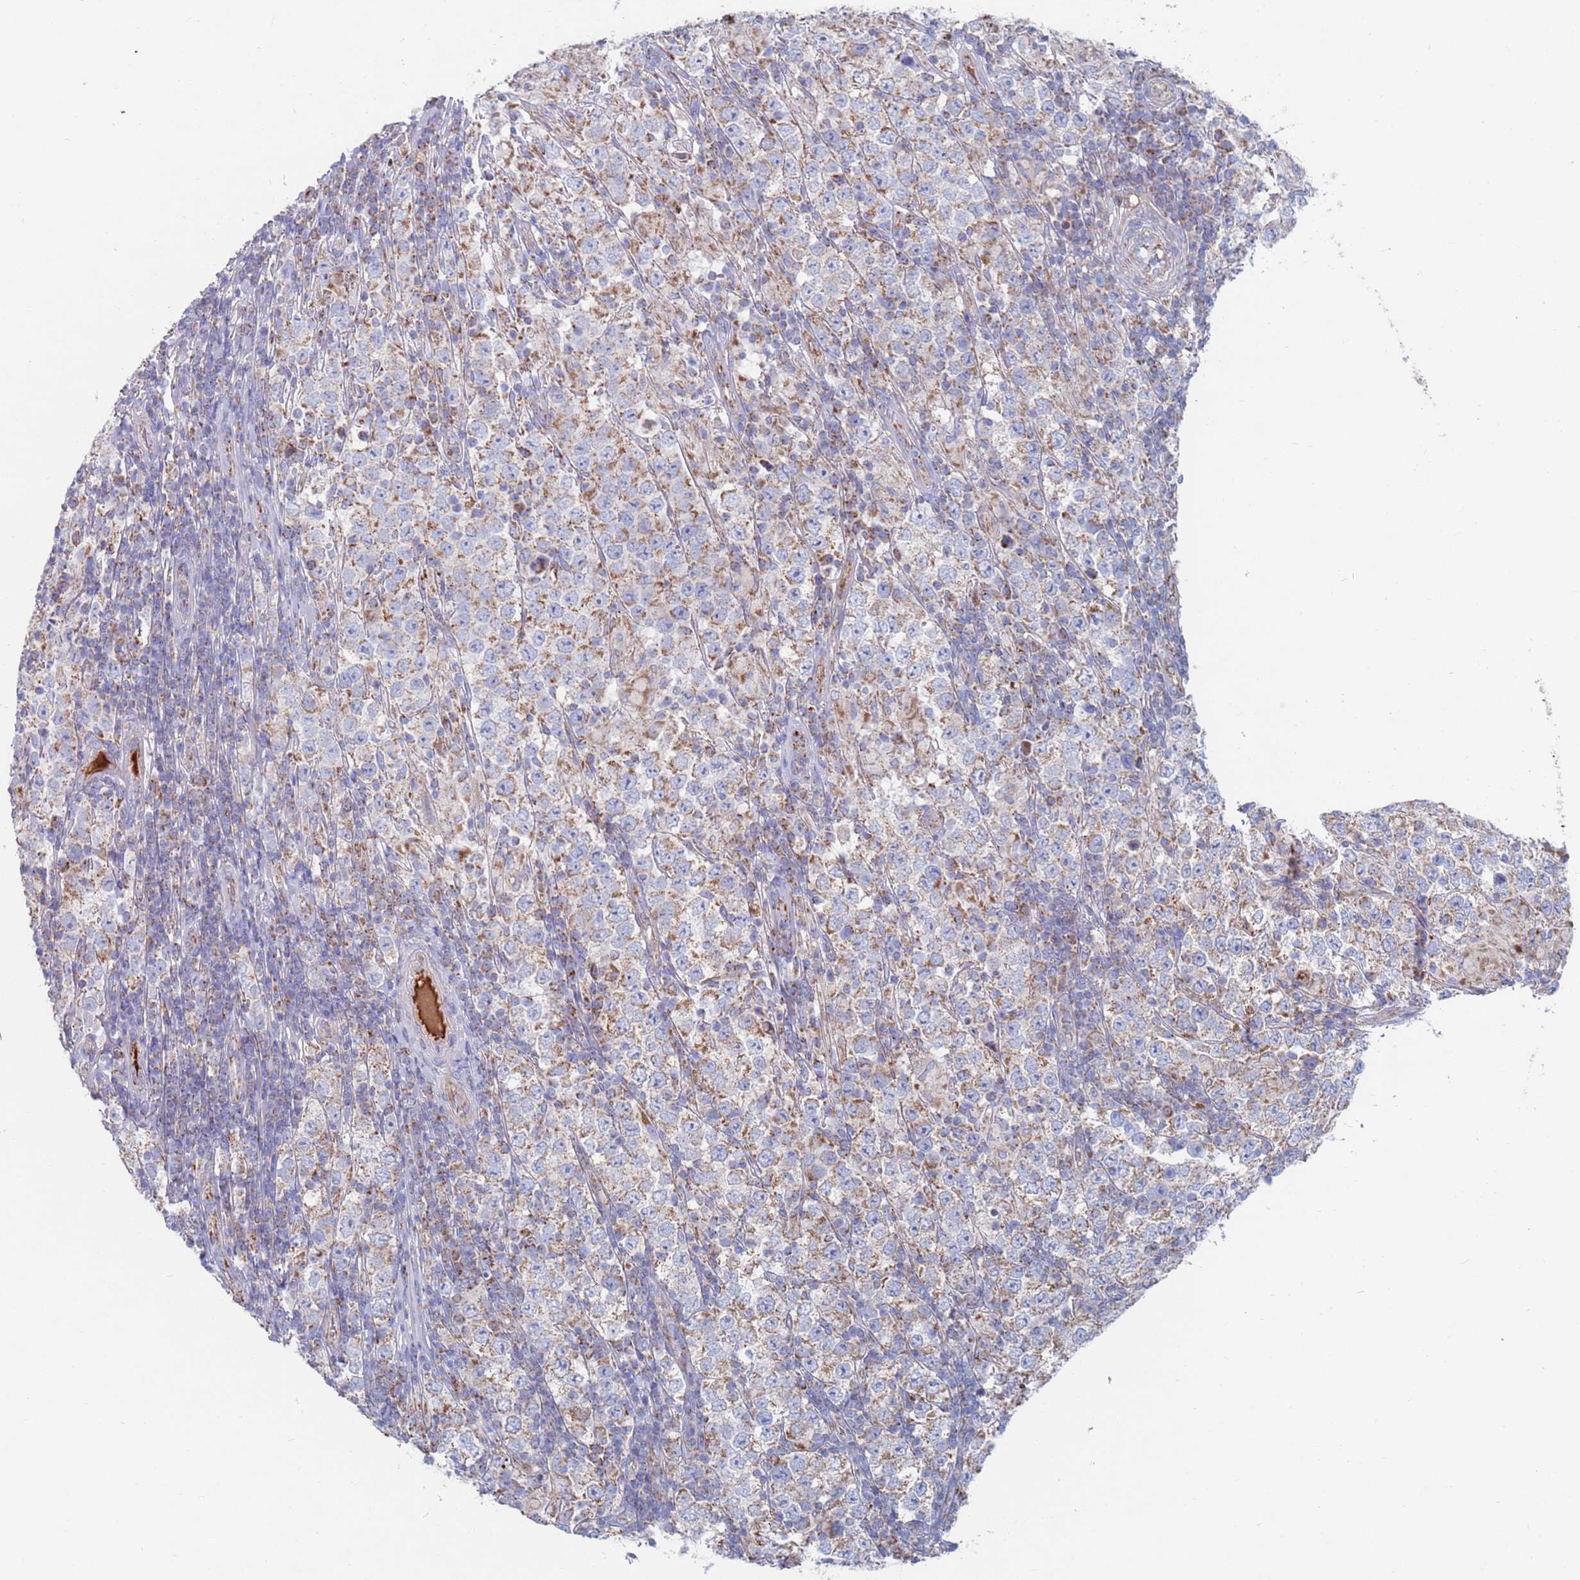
{"staining": {"intensity": "moderate", "quantity": ">75%", "location": "cytoplasmic/membranous"}, "tissue": "testis cancer", "cell_type": "Tumor cells", "image_type": "cancer", "snomed": [{"axis": "morphology", "description": "Normal tissue, NOS"}, {"axis": "morphology", "description": "Urothelial carcinoma, High grade"}, {"axis": "morphology", "description": "Seminoma, NOS"}, {"axis": "morphology", "description": "Carcinoma, Embryonal, NOS"}, {"axis": "topography", "description": "Urinary bladder"}, {"axis": "topography", "description": "Testis"}], "caption": "Tumor cells reveal moderate cytoplasmic/membranous positivity in approximately >75% of cells in seminoma (testis).", "gene": "MRPL22", "patient": {"sex": "male", "age": 41}}